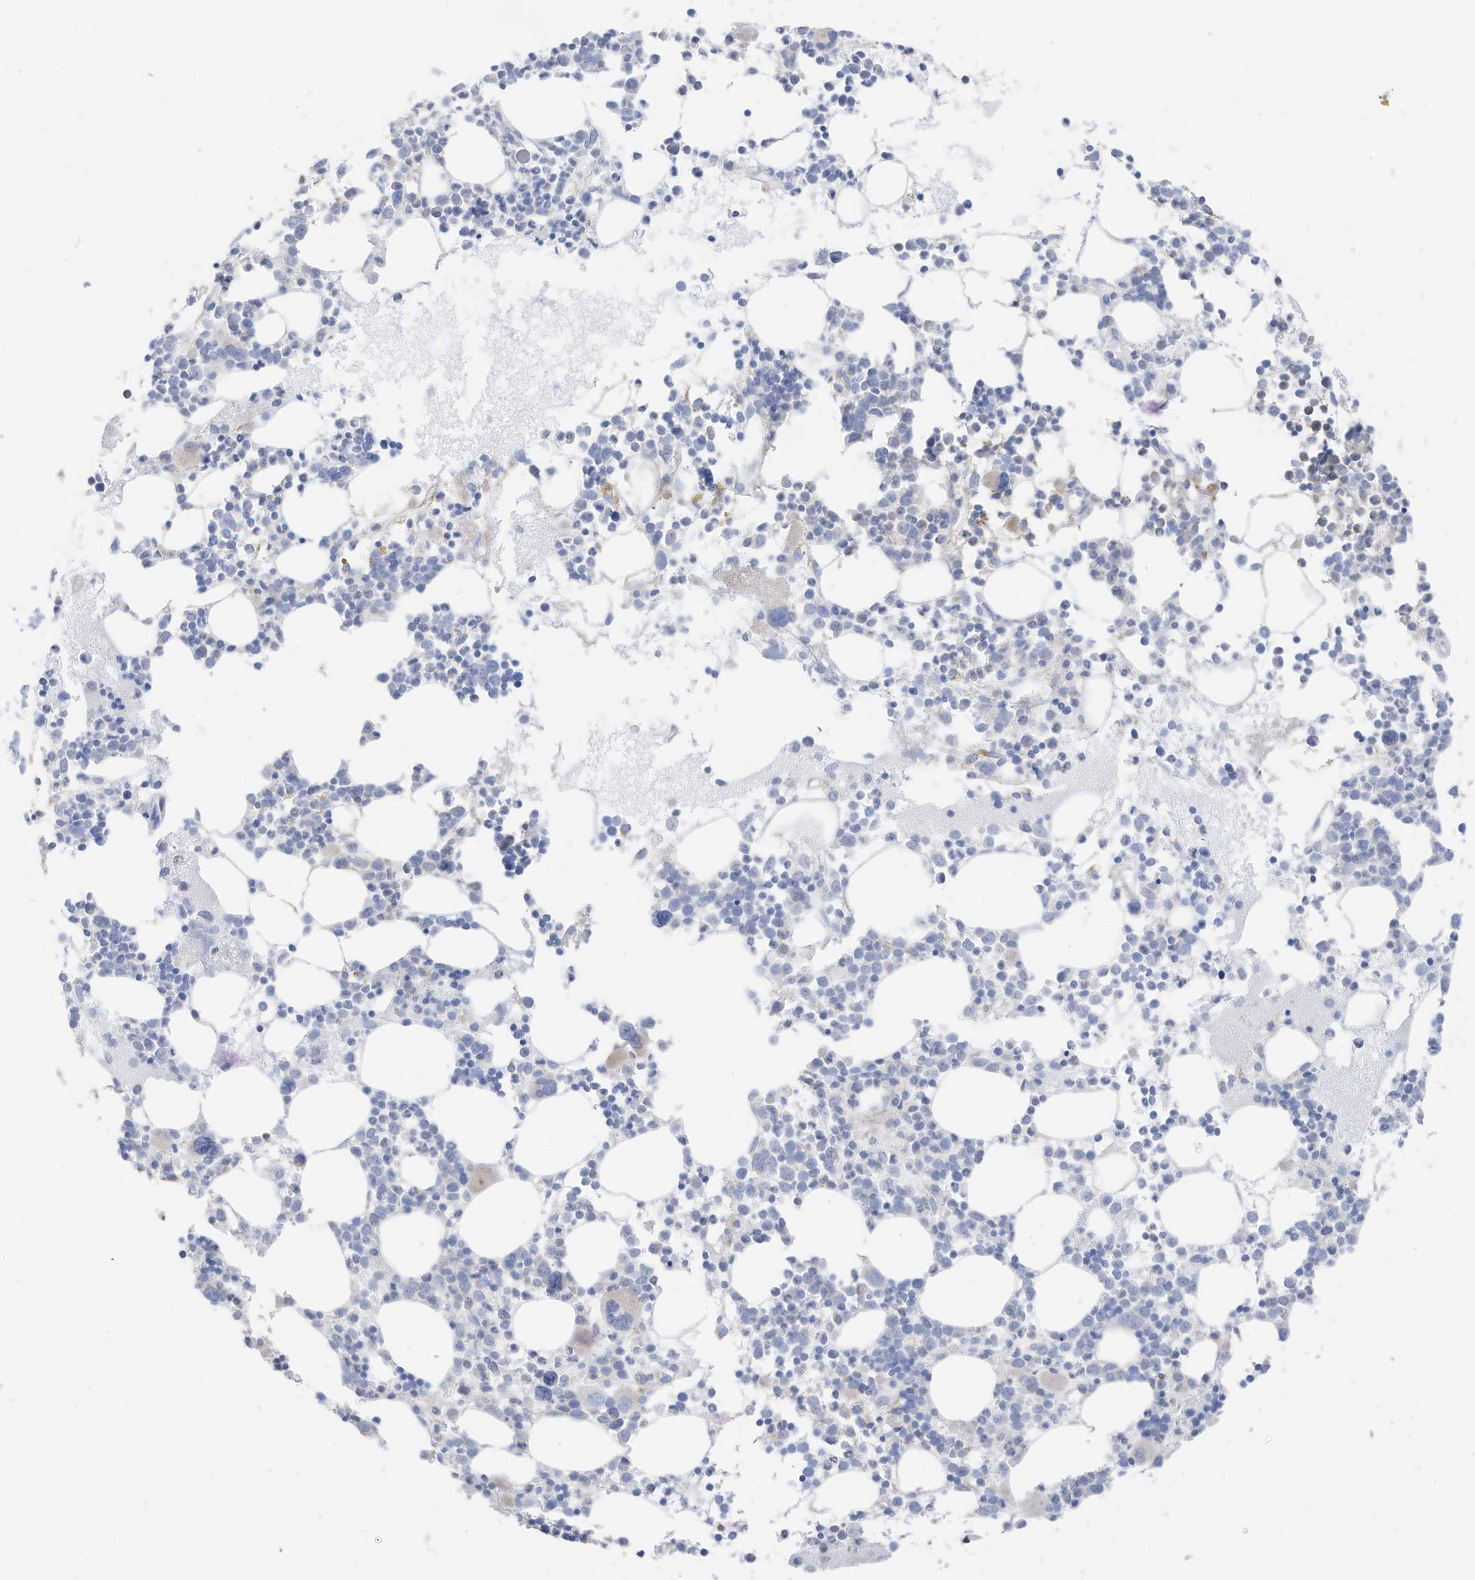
{"staining": {"intensity": "negative", "quantity": "none", "location": "none"}, "tissue": "bone marrow", "cell_type": "Hematopoietic cells", "image_type": "normal", "snomed": [{"axis": "morphology", "description": "Normal tissue, NOS"}, {"axis": "topography", "description": "Bone marrow"}], "caption": "This micrograph is of normal bone marrow stained with IHC to label a protein in brown with the nuclei are counter-stained blue. There is no staining in hematopoietic cells. (Immunohistochemistry, brightfield microscopy, high magnification).", "gene": "ETHE1", "patient": {"sex": "female", "age": 62}}